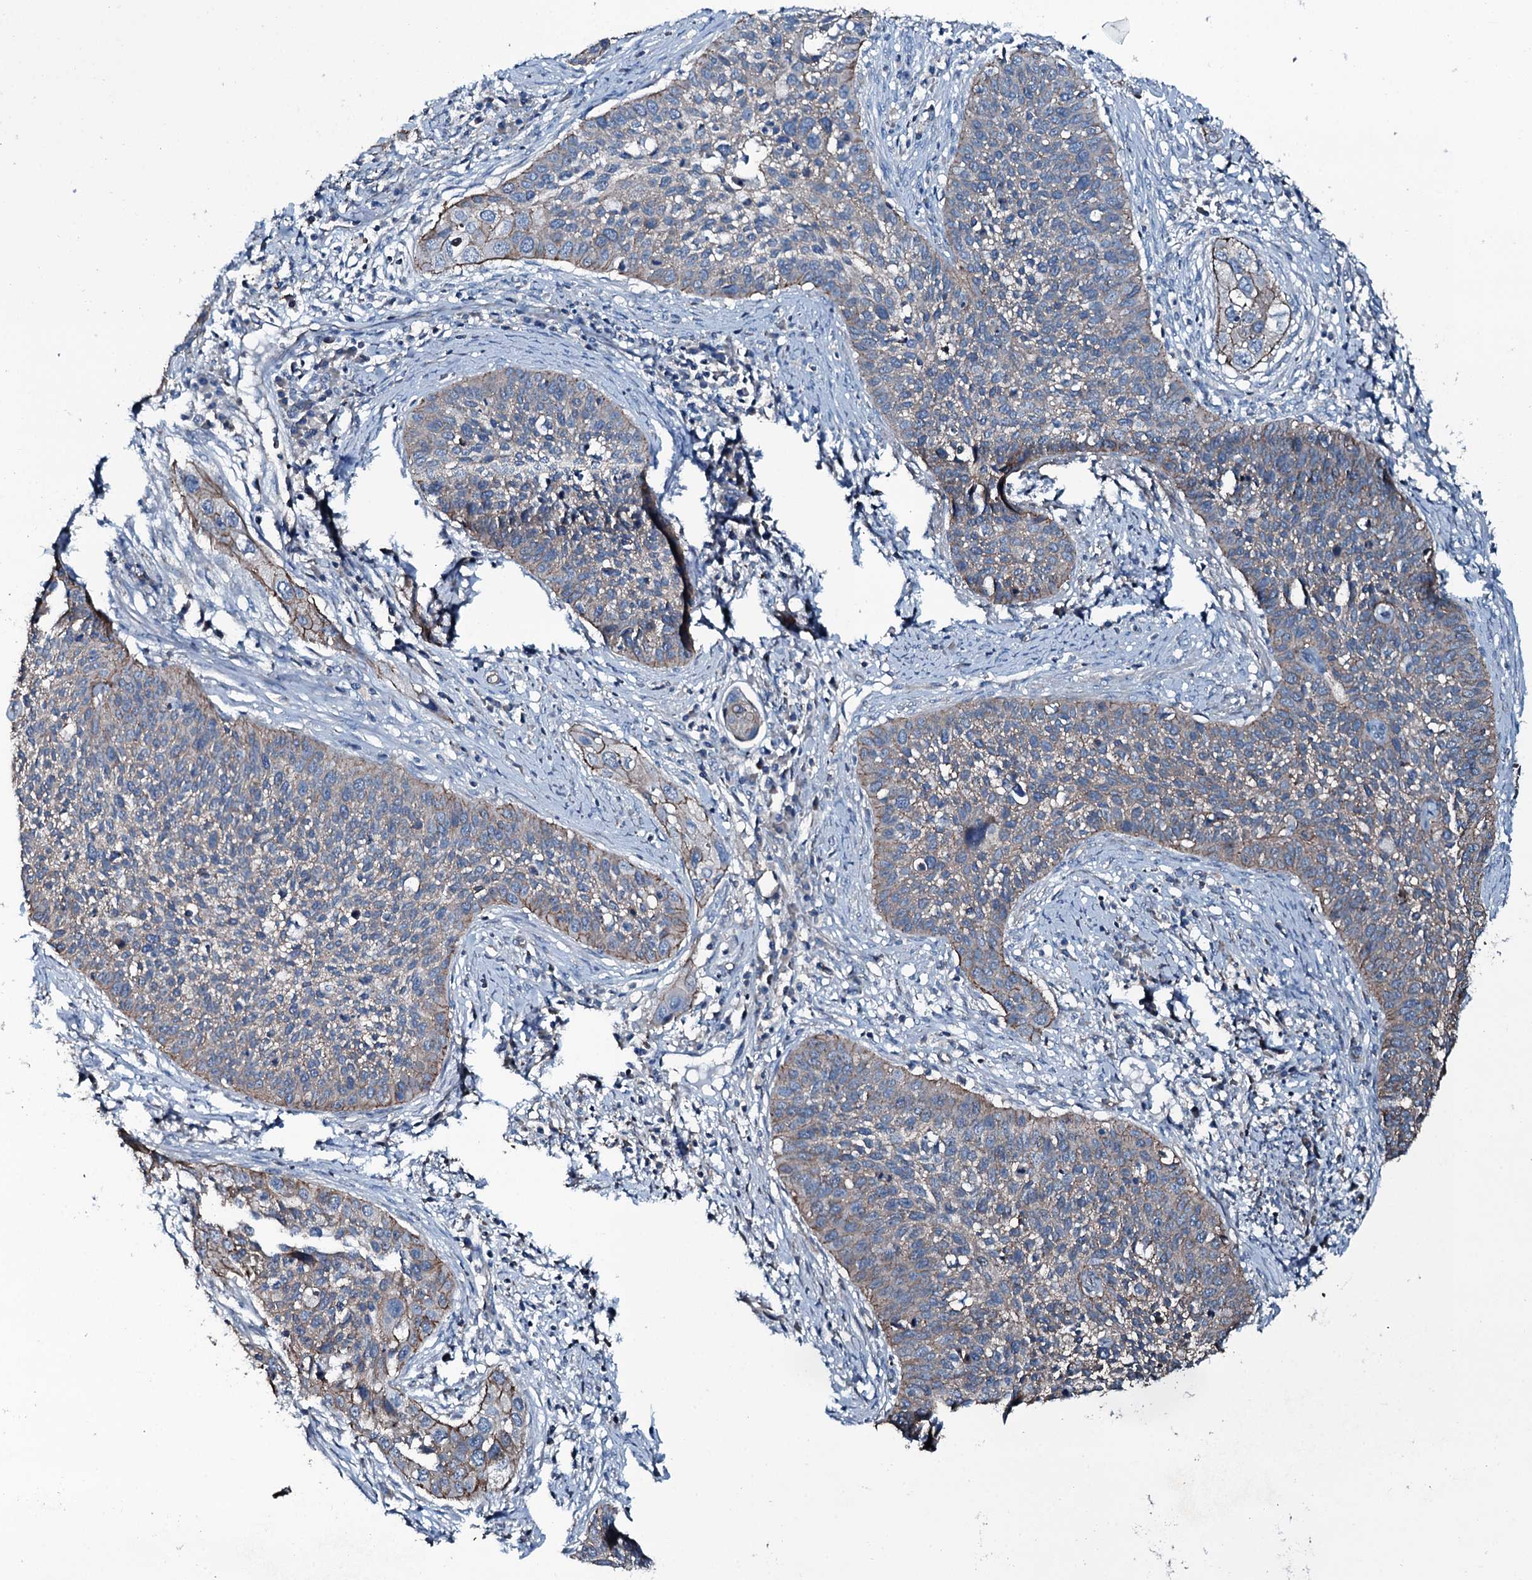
{"staining": {"intensity": "moderate", "quantity": "<25%", "location": "cytoplasmic/membranous"}, "tissue": "cervical cancer", "cell_type": "Tumor cells", "image_type": "cancer", "snomed": [{"axis": "morphology", "description": "Squamous cell carcinoma, NOS"}, {"axis": "topography", "description": "Cervix"}], "caption": "Moderate cytoplasmic/membranous positivity is seen in about <25% of tumor cells in cervical cancer (squamous cell carcinoma).", "gene": "SLC25A38", "patient": {"sex": "female", "age": 34}}